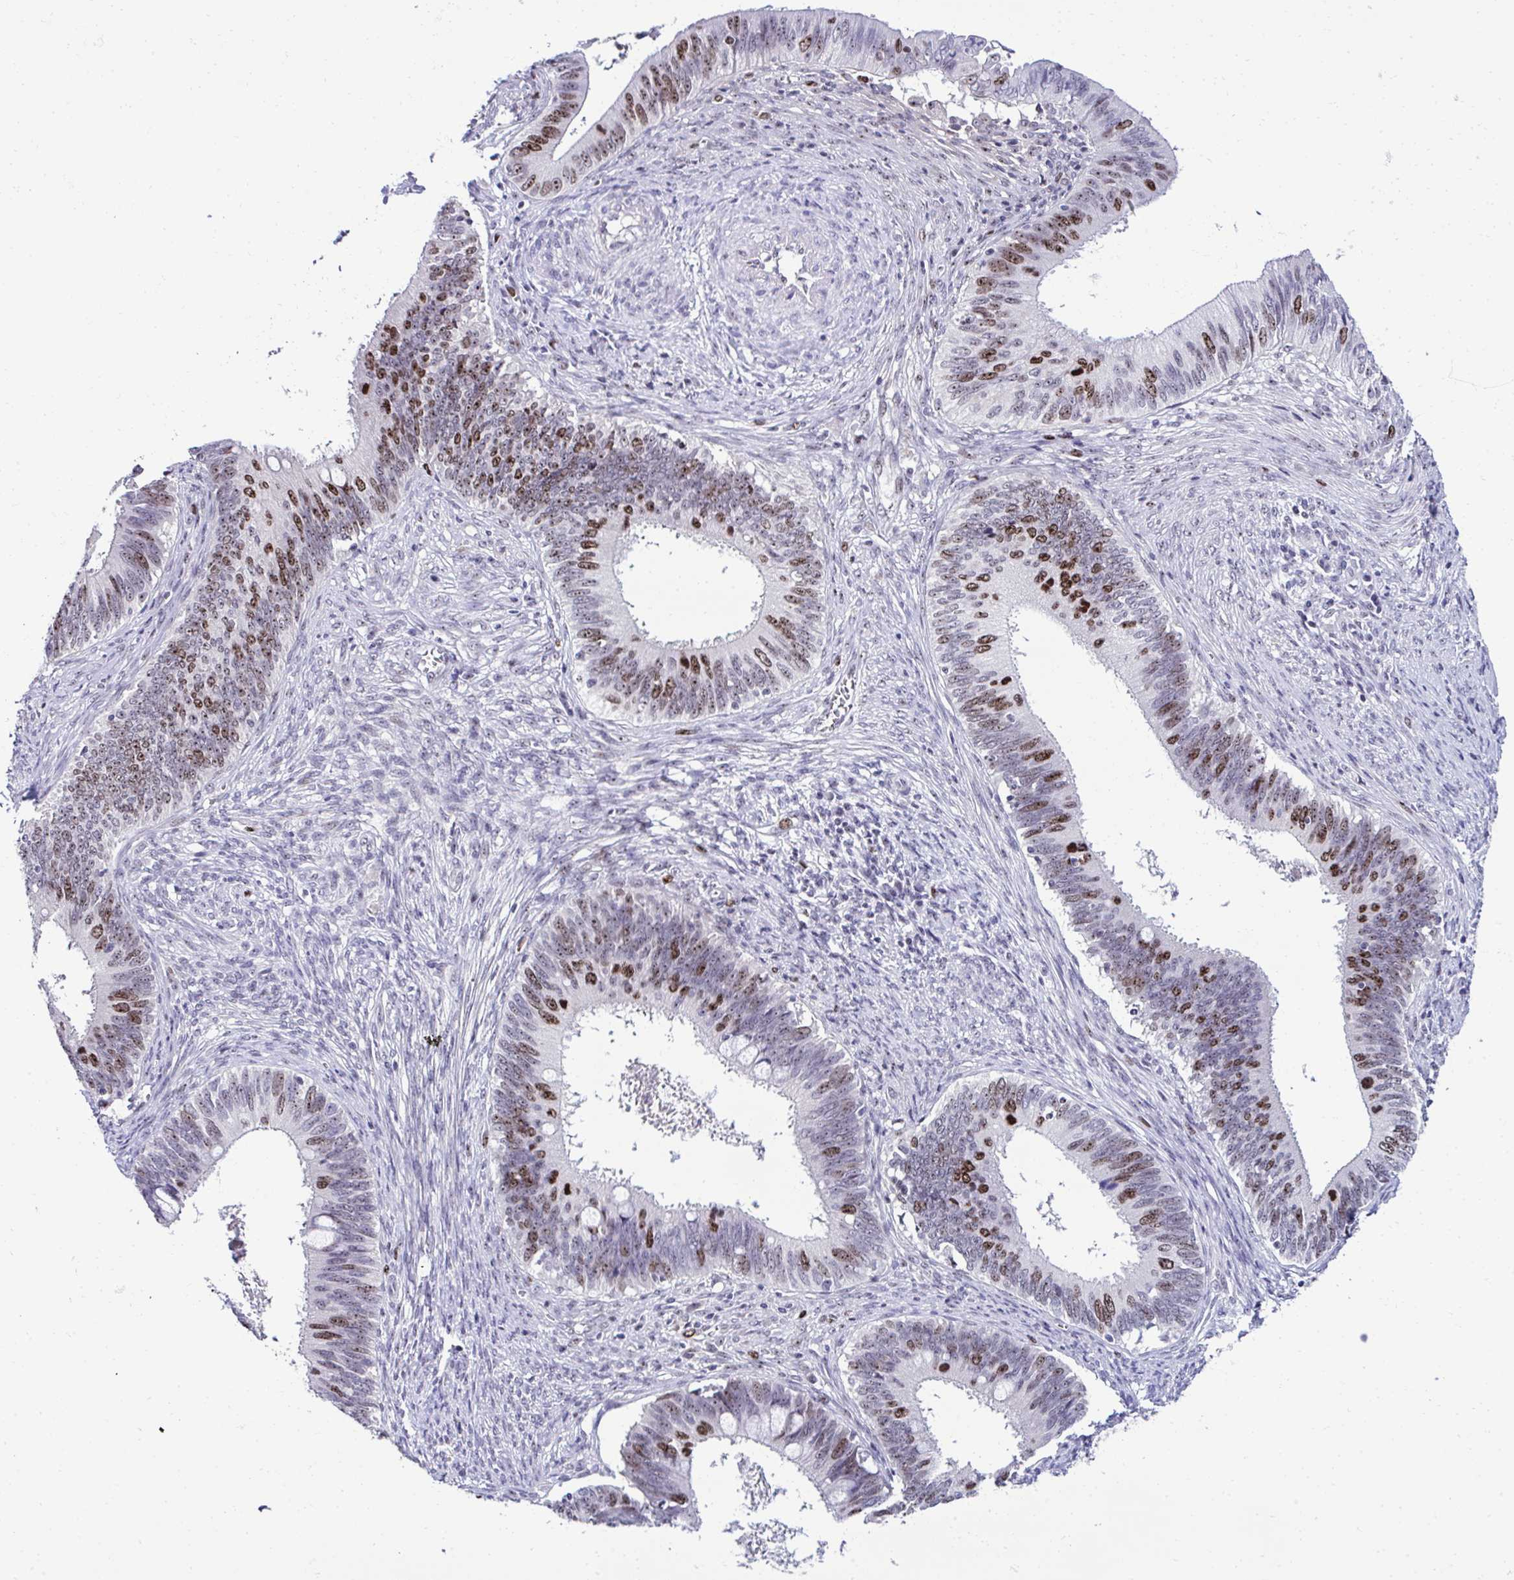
{"staining": {"intensity": "strong", "quantity": "25%-75%", "location": "nuclear"}, "tissue": "cervical cancer", "cell_type": "Tumor cells", "image_type": "cancer", "snomed": [{"axis": "morphology", "description": "Adenocarcinoma, NOS"}, {"axis": "topography", "description": "Cervix"}], "caption": "Immunohistochemistry (IHC) histopathology image of human cervical cancer (adenocarcinoma) stained for a protein (brown), which displays high levels of strong nuclear expression in about 25%-75% of tumor cells.", "gene": "CEP72", "patient": {"sex": "female", "age": 42}}